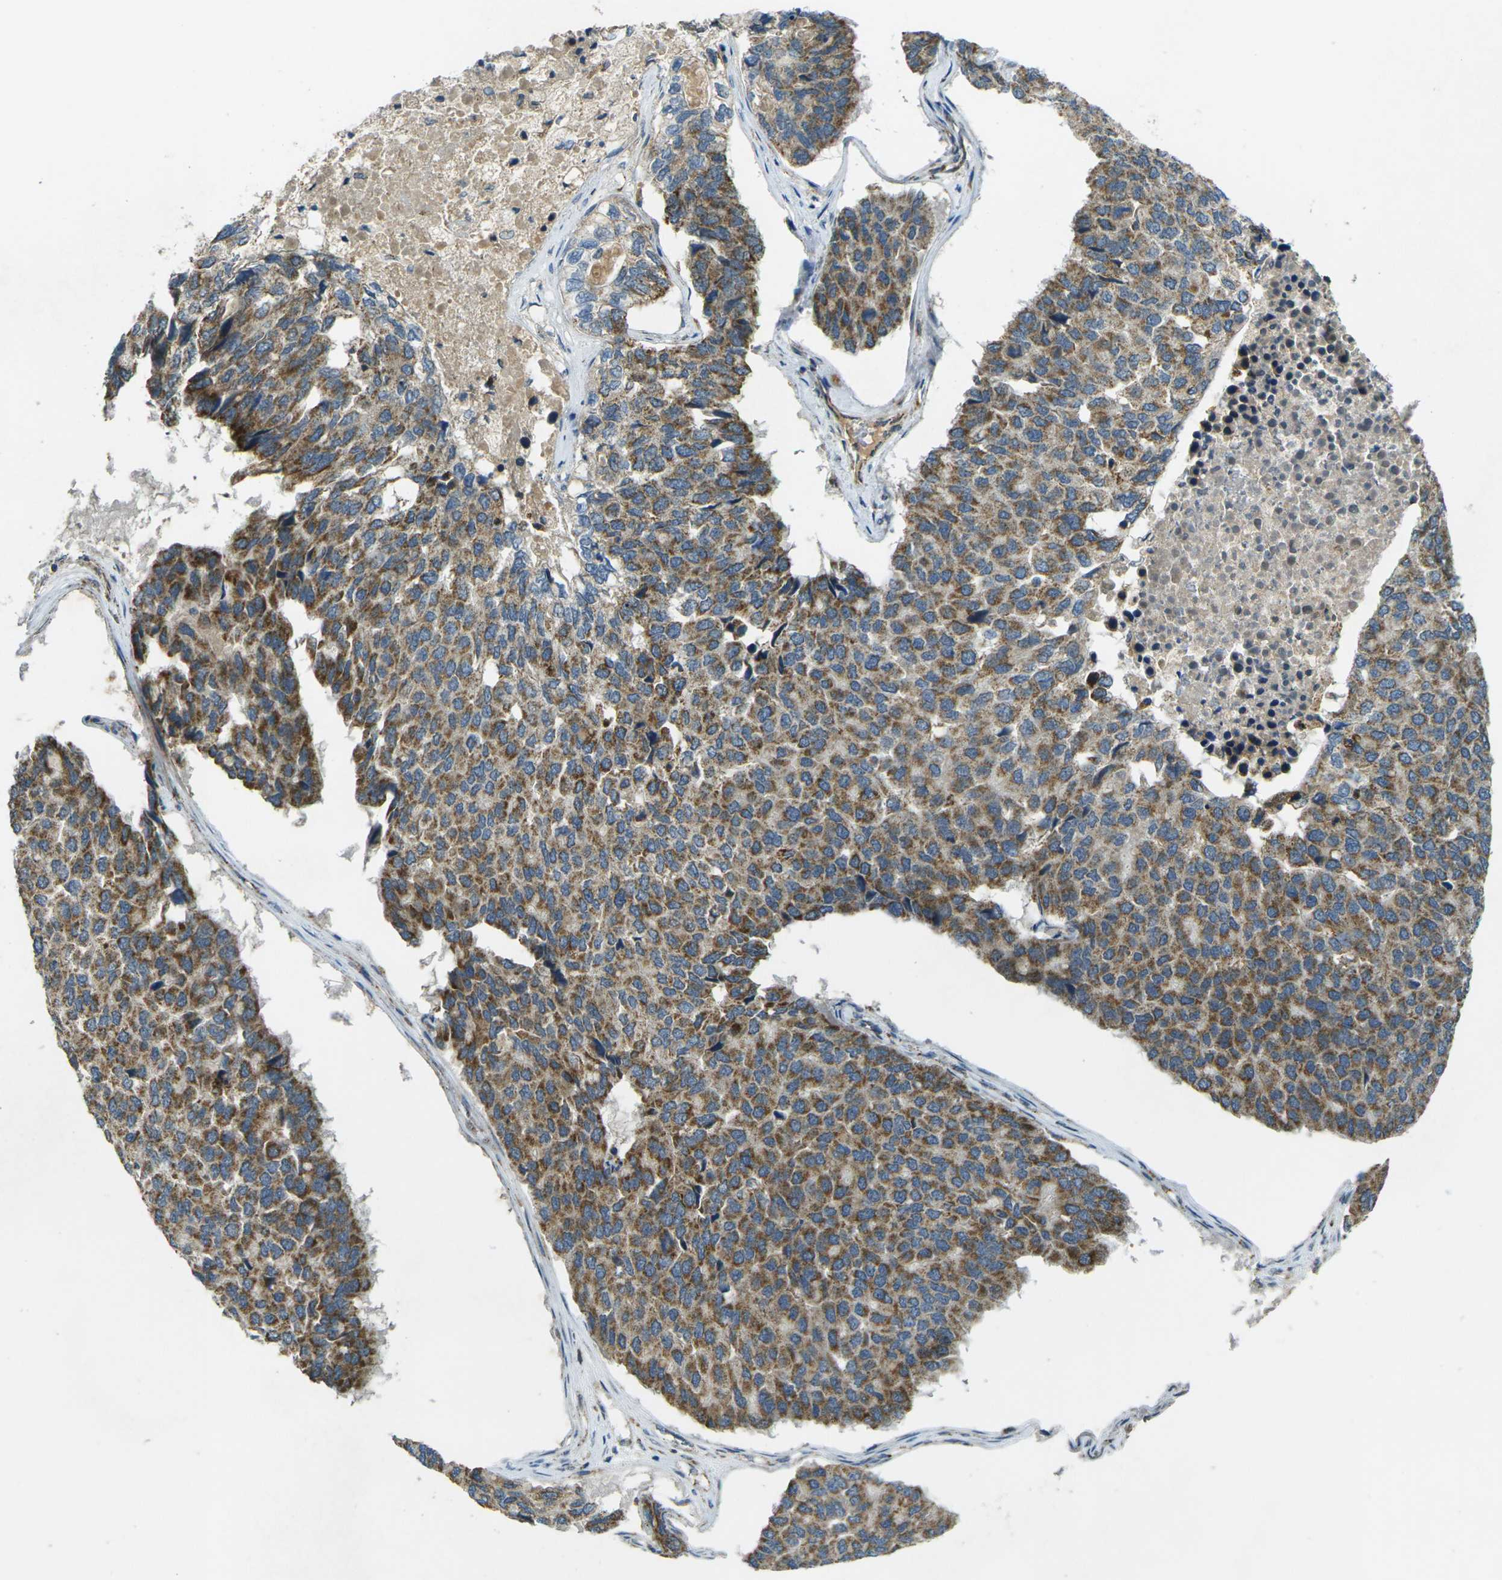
{"staining": {"intensity": "moderate", "quantity": ">75%", "location": "cytoplasmic/membranous"}, "tissue": "pancreatic cancer", "cell_type": "Tumor cells", "image_type": "cancer", "snomed": [{"axis": "morphology", "description": "Adenocarcinoma, NOS"}, {"axis": "topography", "description": "Pancreas"}], "caption": "Moderate cytoplasmic/membranous positivity is identified in about >75% of tumor cells in pancreatic adenocarcinoma.", "gene": "IGF1R", "patient": {"sex": "male", "age": 50}}